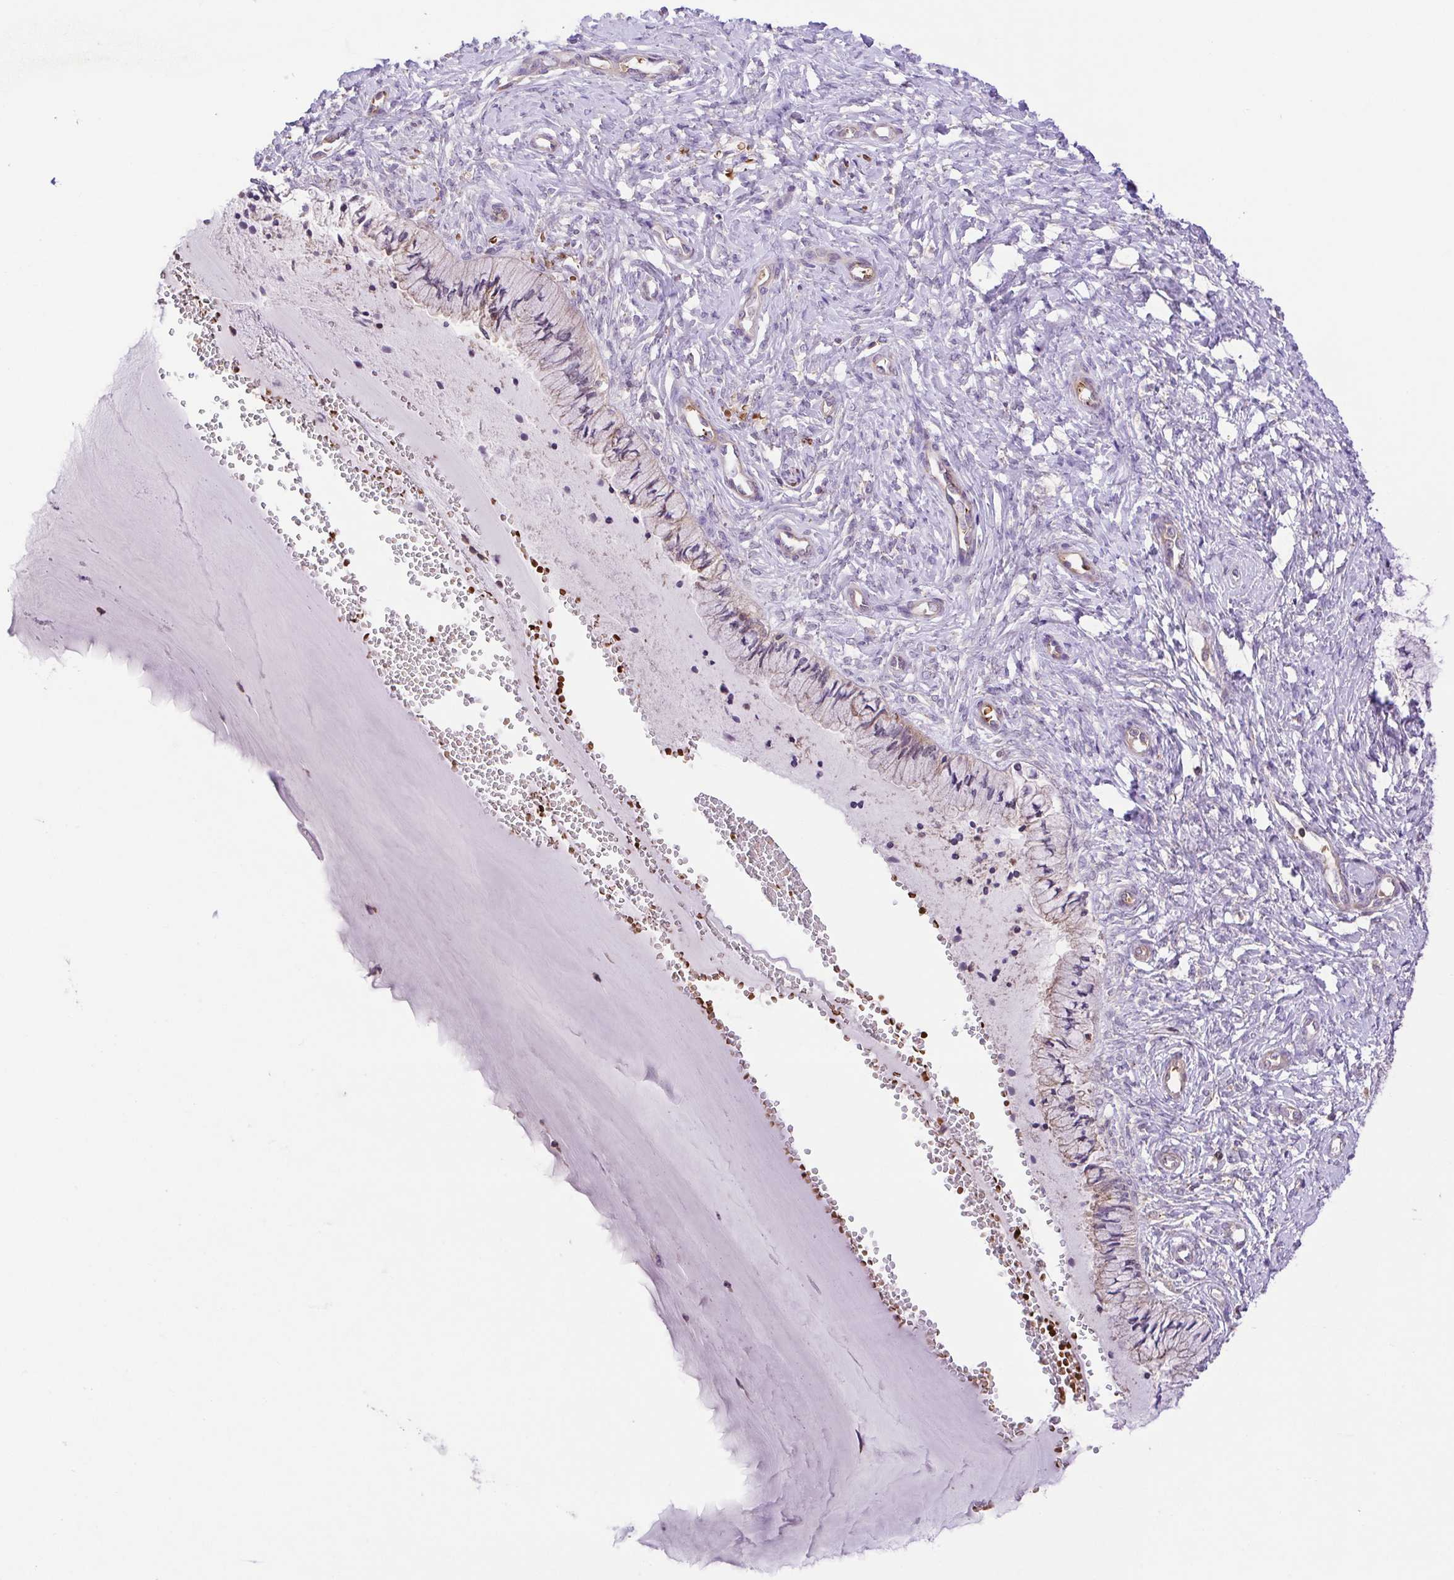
{"staining": {"intensity": "weak", "quantity": "25%-75%", "location": "cytoplasmic/membranous"}, "tissue": "cervix", "cell_type": "Glandular cells", "image_type": "normal", "snomed": [{"axis": "morphology", "description": "Normal tissue, NOS"}, {"axis": "topography", "description": "Cervix"}], "caption": "Immunohistochemical staining of unremarkable human cervix shows 25%-75% levels of weak cytoplasmic/membranous protein staining in approximately 25%-75% of glandular cells. (Stains: DAB in brown, nuclei in blue, Microscopy: brightfield microscopy at high magnification).", "gene": "IDE", "patient": {"sex": "female", "age": 37}}